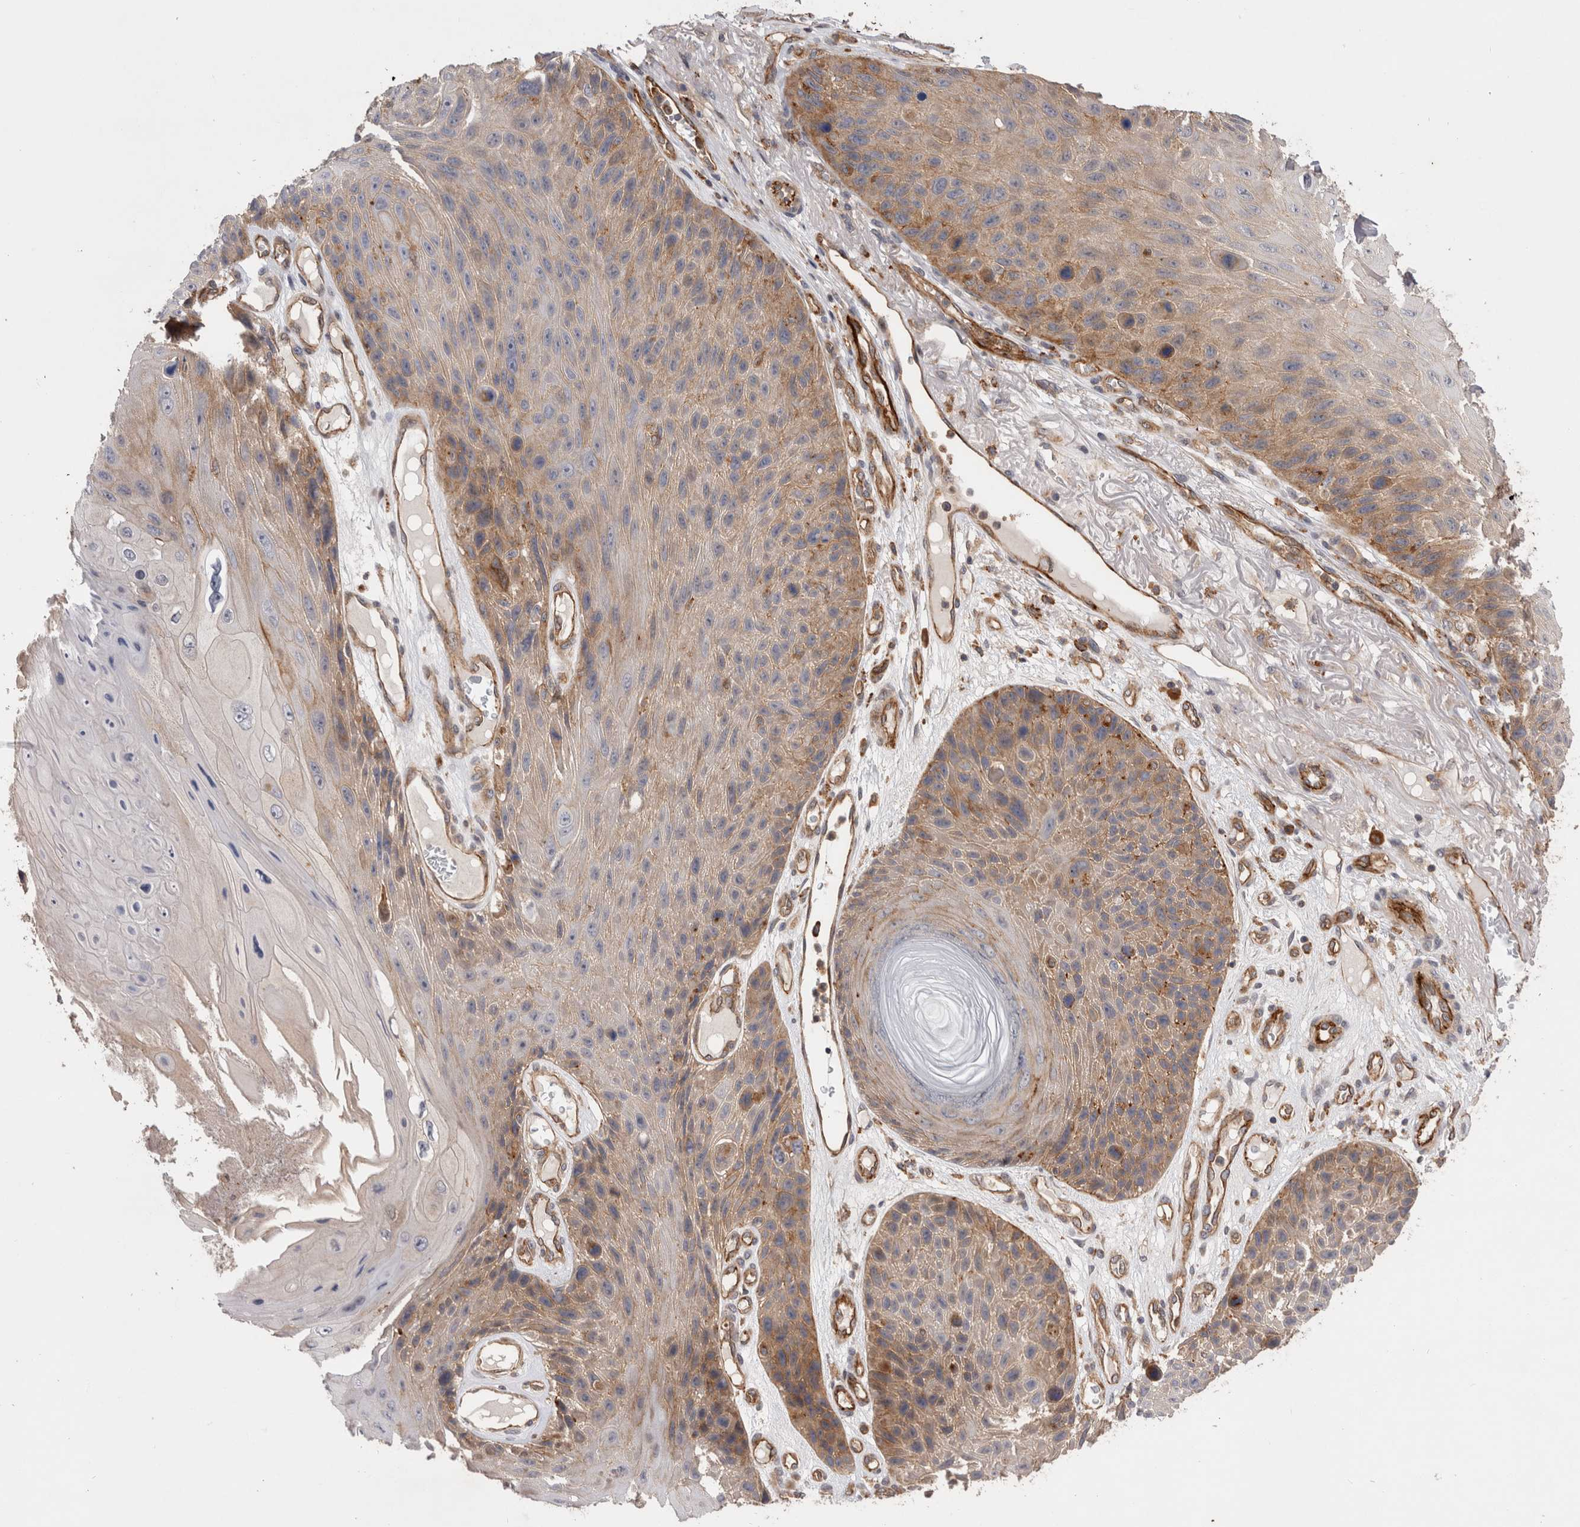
{"staining": {"intensity": "weak", "quantity": ">75%", "location": "cytoplasmic/membranous"}, "tissue": "skin cancer", "cell_type": "Tumor cells", "image_type": "cancer", "snomed": [{"axis": "morphology", "description": "Squamous cell carcinoma, NOS"}, {"axis": "topography", "description": "Skin"}], "caption": "IHC histopathology image of neoplastic tissue: skin cancer stained using IHC reveals low levels of weak protein expression localized specifically in the cytoplasmic/membranous of tumor cells, appearing as a cytoplasmic/membranous brown color.", "gene": "BNIP2", "patient": {"sex": "female", "age": 88}}